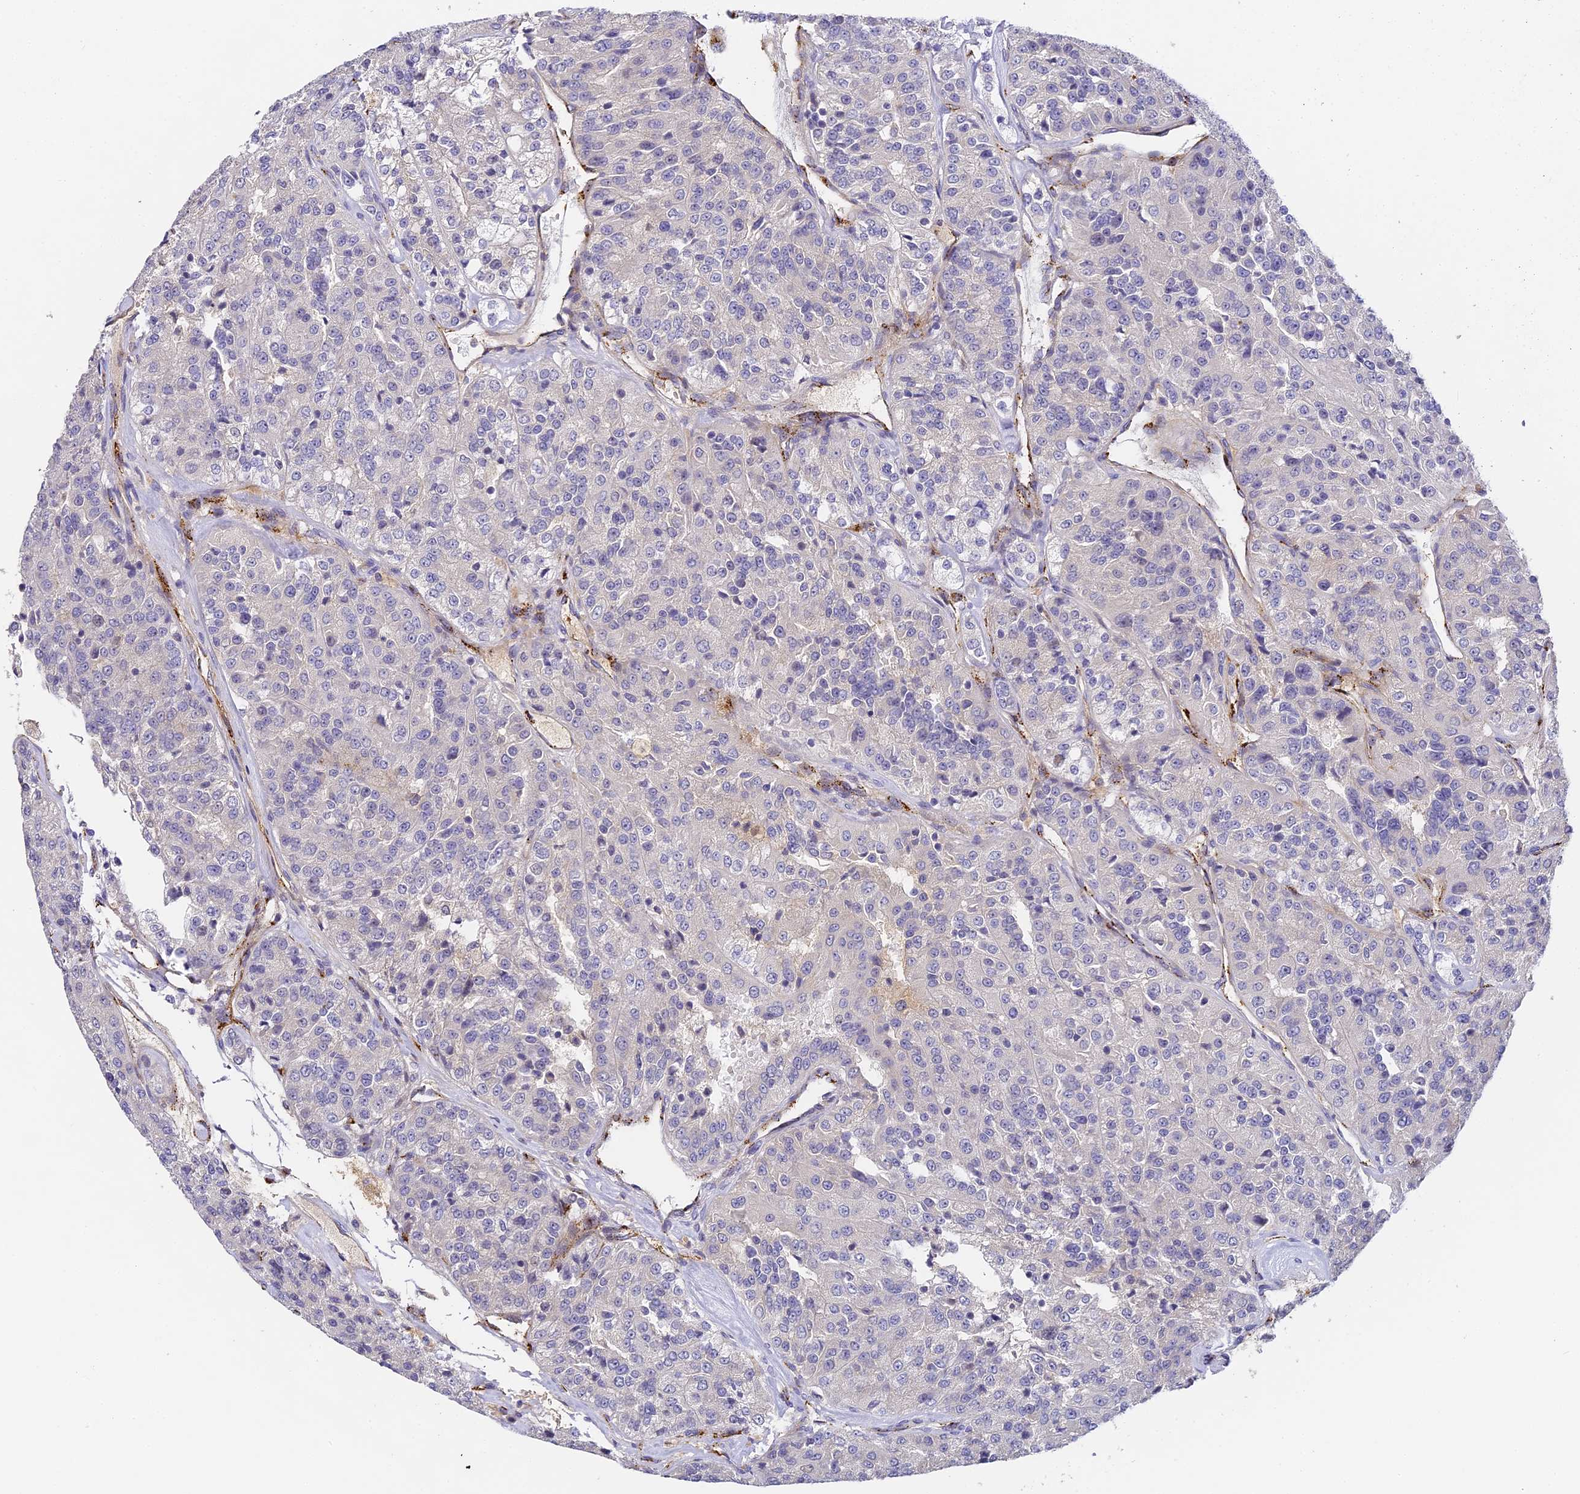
{"staining": {"intensity": "negative", "quantity": "none", "location": "none"}, "tissue": "renal cancer", "cell_type": "Tumor cells", "image_type": "cancer", "snomed": [{"axis": "morphology", "description": "Adenocarcinoma, NOS"}, {"axis": "topography", "description": "Kidney"}], "caption": "Adenocarcinoma (renal) was stained to show a protein in brown. There is no significant expression in tumor cells.", "gene": "DNAAF10", "patient": {"sex": "female", "age": 63}}